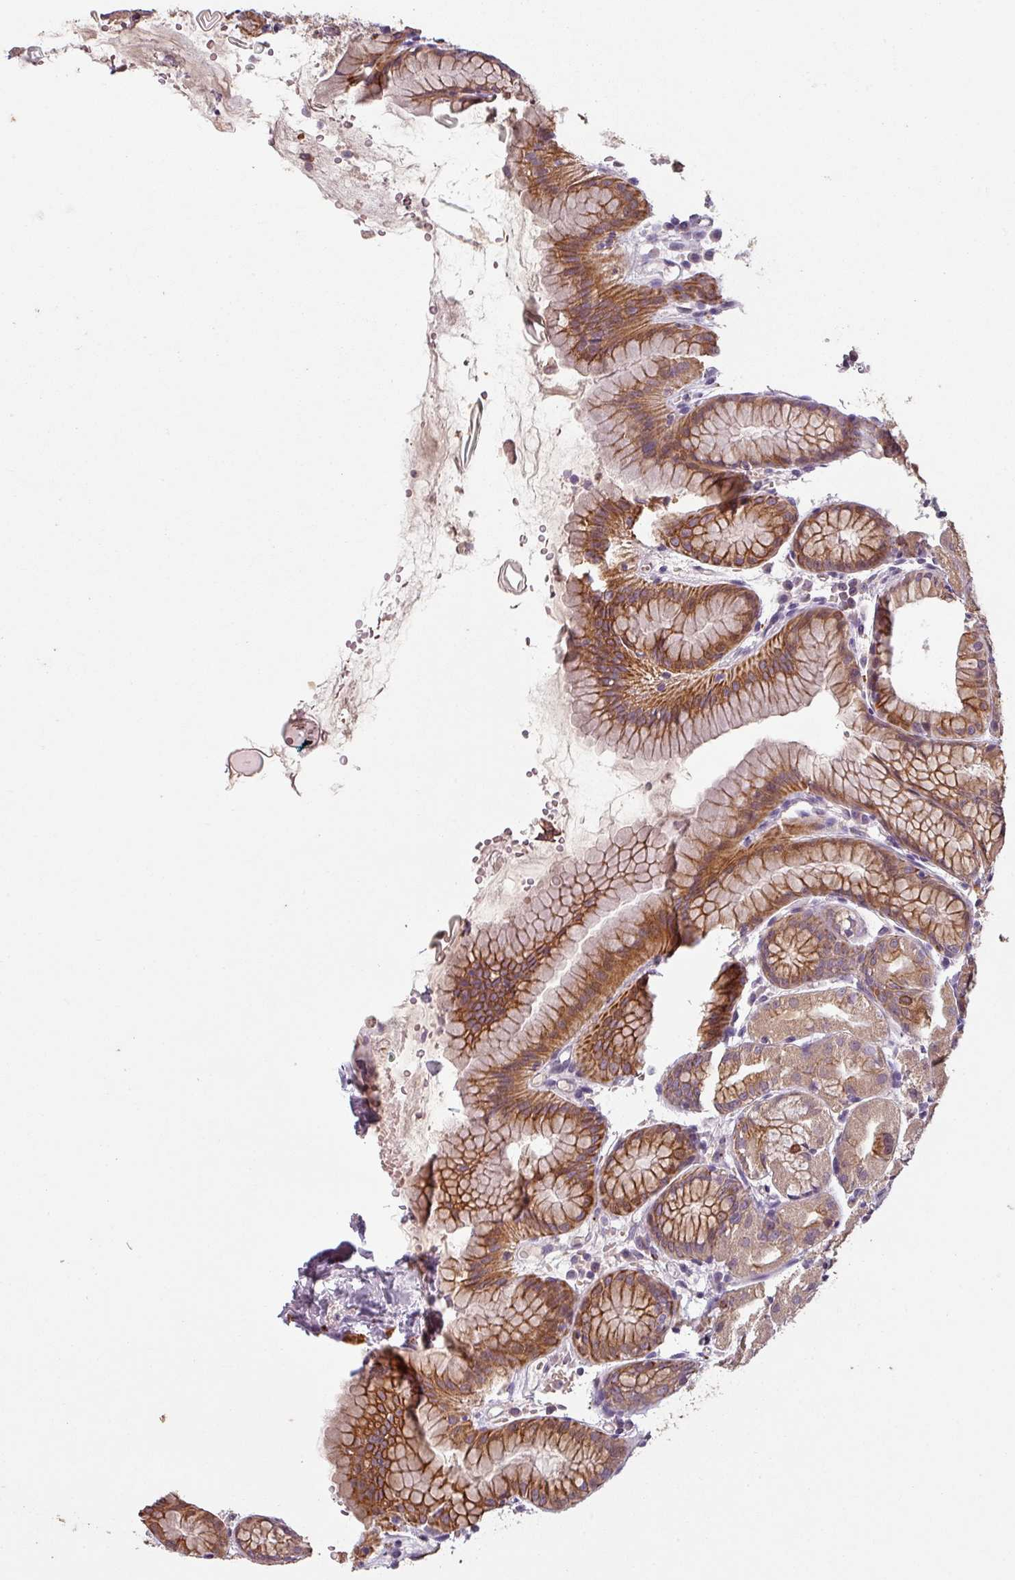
{"staining": {"intensity": "strong", "quantity": "25%-75%", "location": "cytoplasmic/membranous"}, "tissue": "stomach", "cell_type": "Glandular cells", "image_type": "normal", "snomed": [{"axis": "morphology", "description": "Normal tissue, NOS"}, {"axis": "topography", "description": "Stomach, upper"}], "caption": "DAB (3,3'-diaminobenzidine) immunohistochemical staining of benign human stomach reveals strong cytoplasmic/membranous protein positivity in approximately 25%-75% of glandular cells.", "gene": "LYPLA1", "patient": {"sex": "male", "age": 47}}